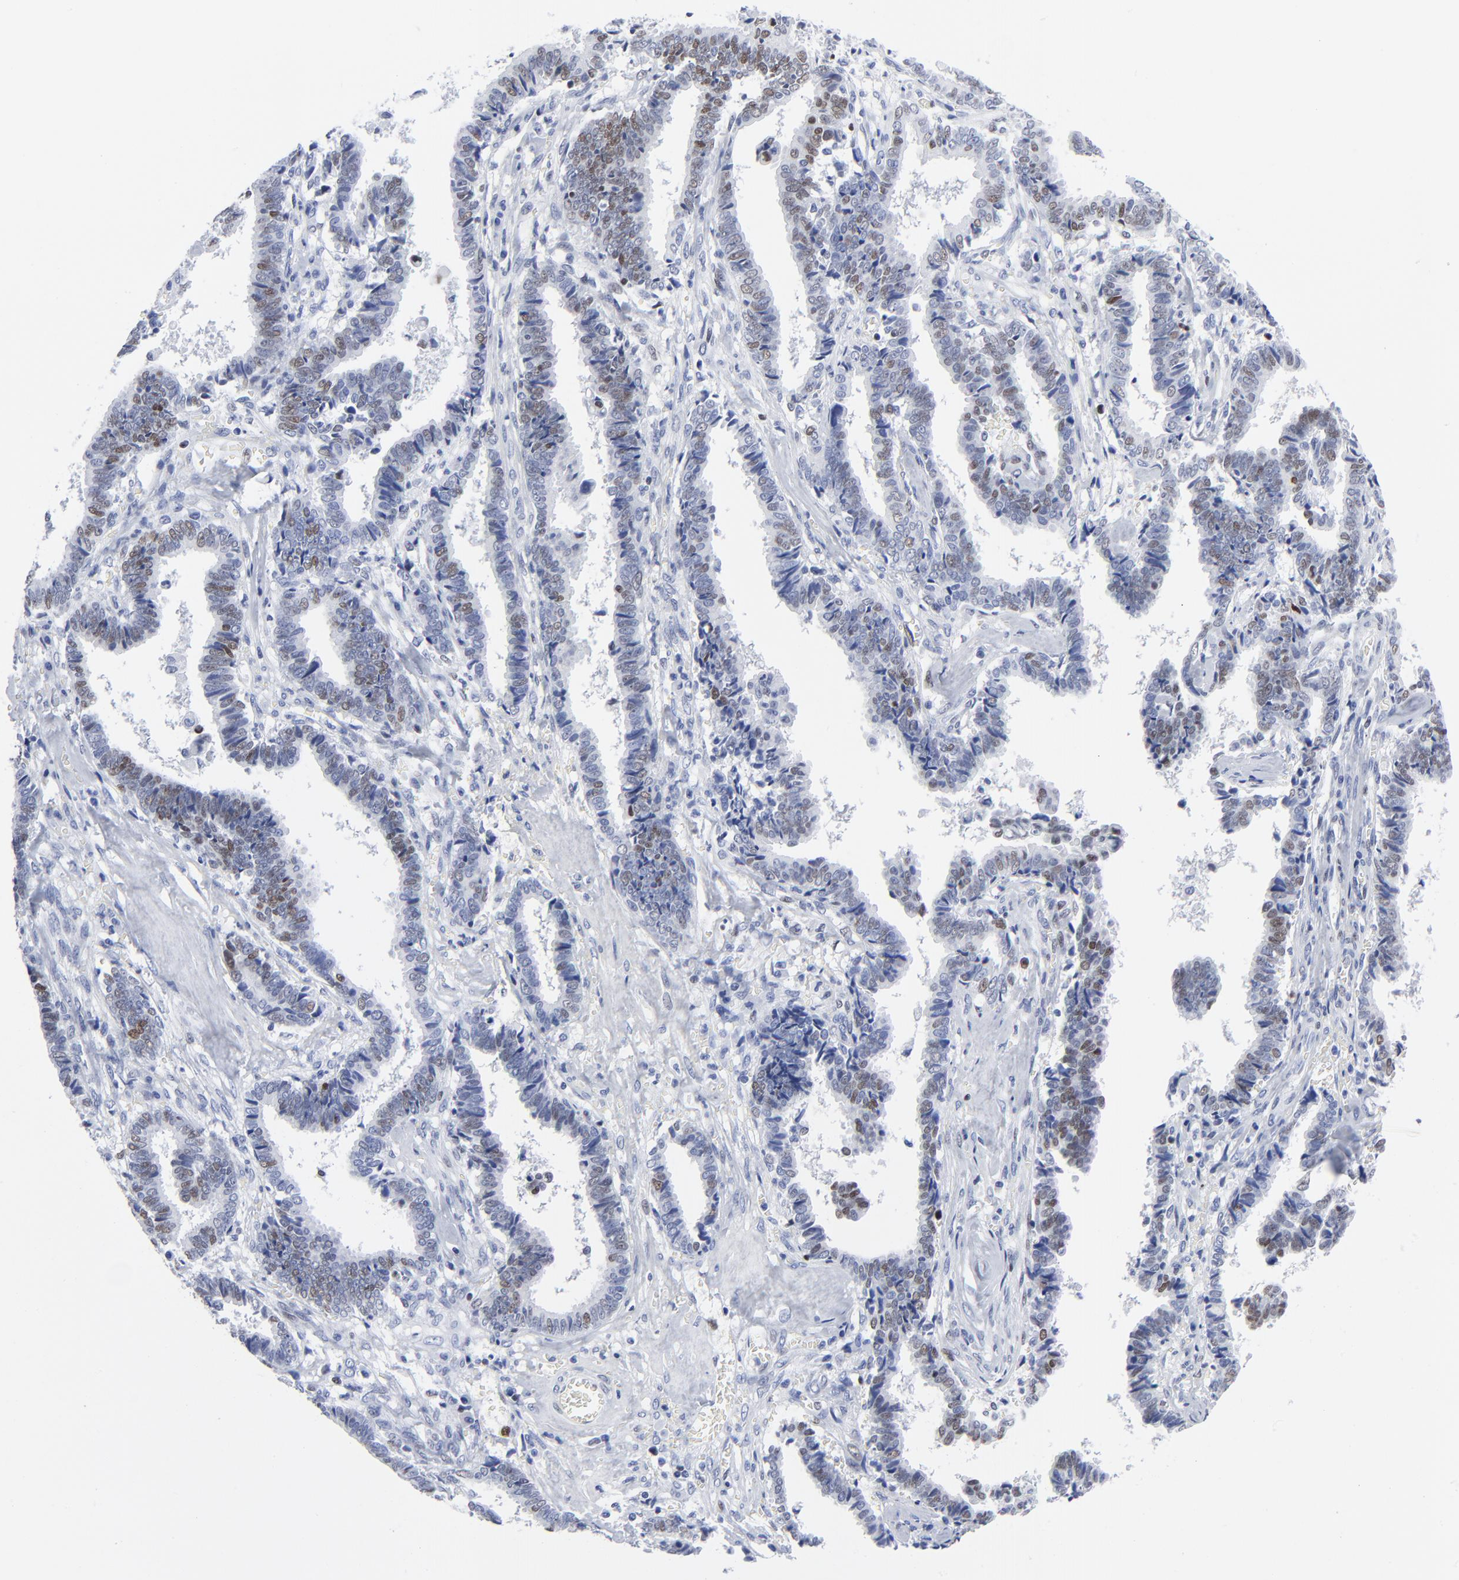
{"staining": {"intensity": "weak", "quantity": "25%-75%", "location": "nuclear"}, "tissue": "liver cancer", "cell_type": "Tumor cells", "image_type": "cancer", "snomed": [{"axis": "morphology", "description": "Cholangiocarcinoma"}, {"axis": "topography", "description": "Liver"}], "caption": "A low amount of weak nuclear staining is present in about 25%-75% of tumor cells in liver cancer tissue.", "gene": "JUN", "patient": {"sex": "male", "age": 57}}